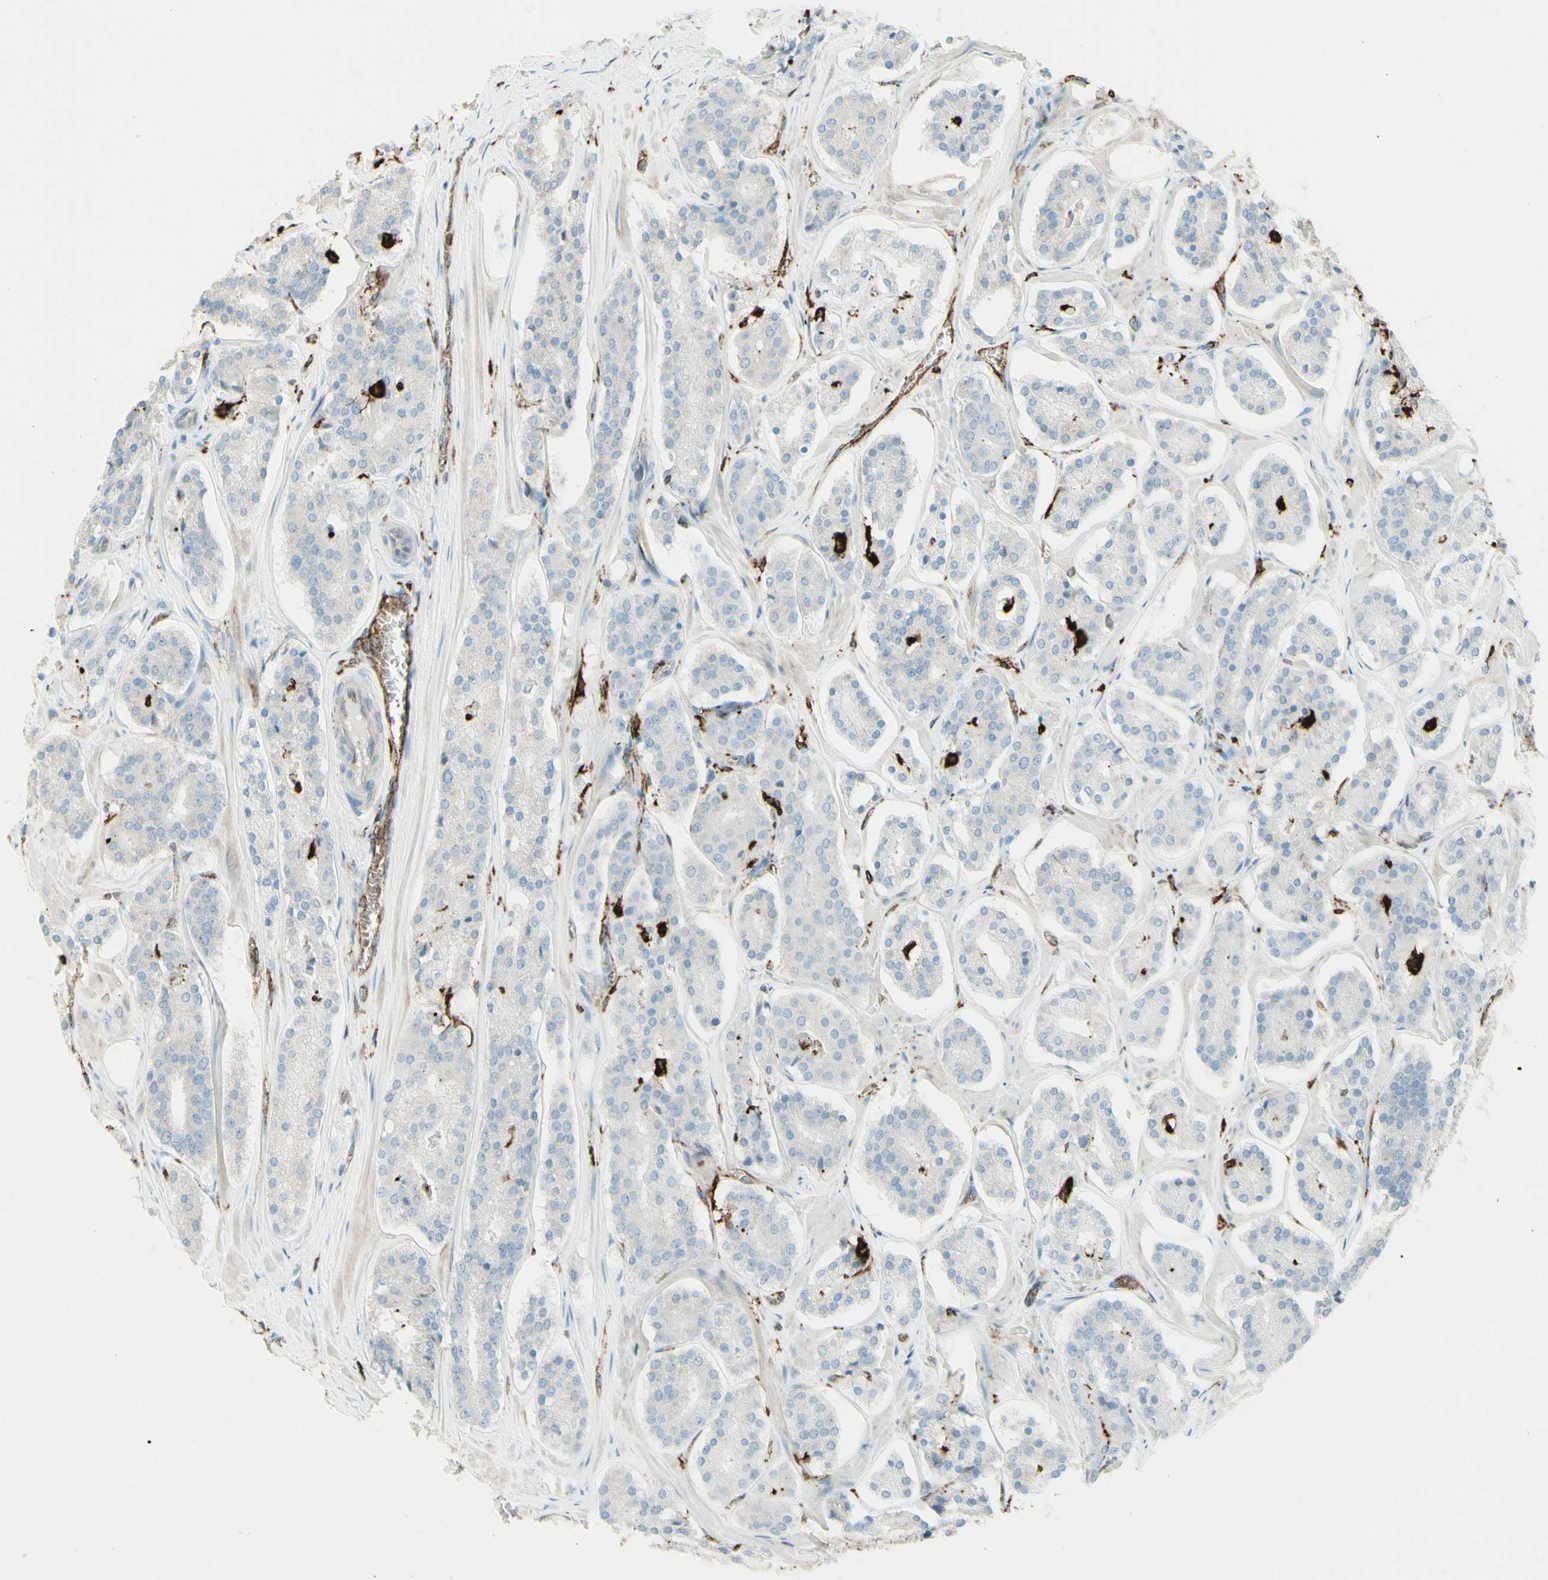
{"staining": {"intensity": "negative", "quantity": "none", "location": "none"}, "tissue": "prostate cancer", "cell_type": "Tumor cells", "image_type": "cancer", "snomed": [{"axis": "morphology", "description": "Adenocarcinoma, High grade"}, {"axis": "topography", "description": "Prostate"}], "caption": "The image displays no staining of tumor cells in prostate cancer. (Immunohistochemistry, brightfield microscopy, high magnification).", "gene": "HLA-DPB1", "patient": {"sex": "male", "age": 60}}